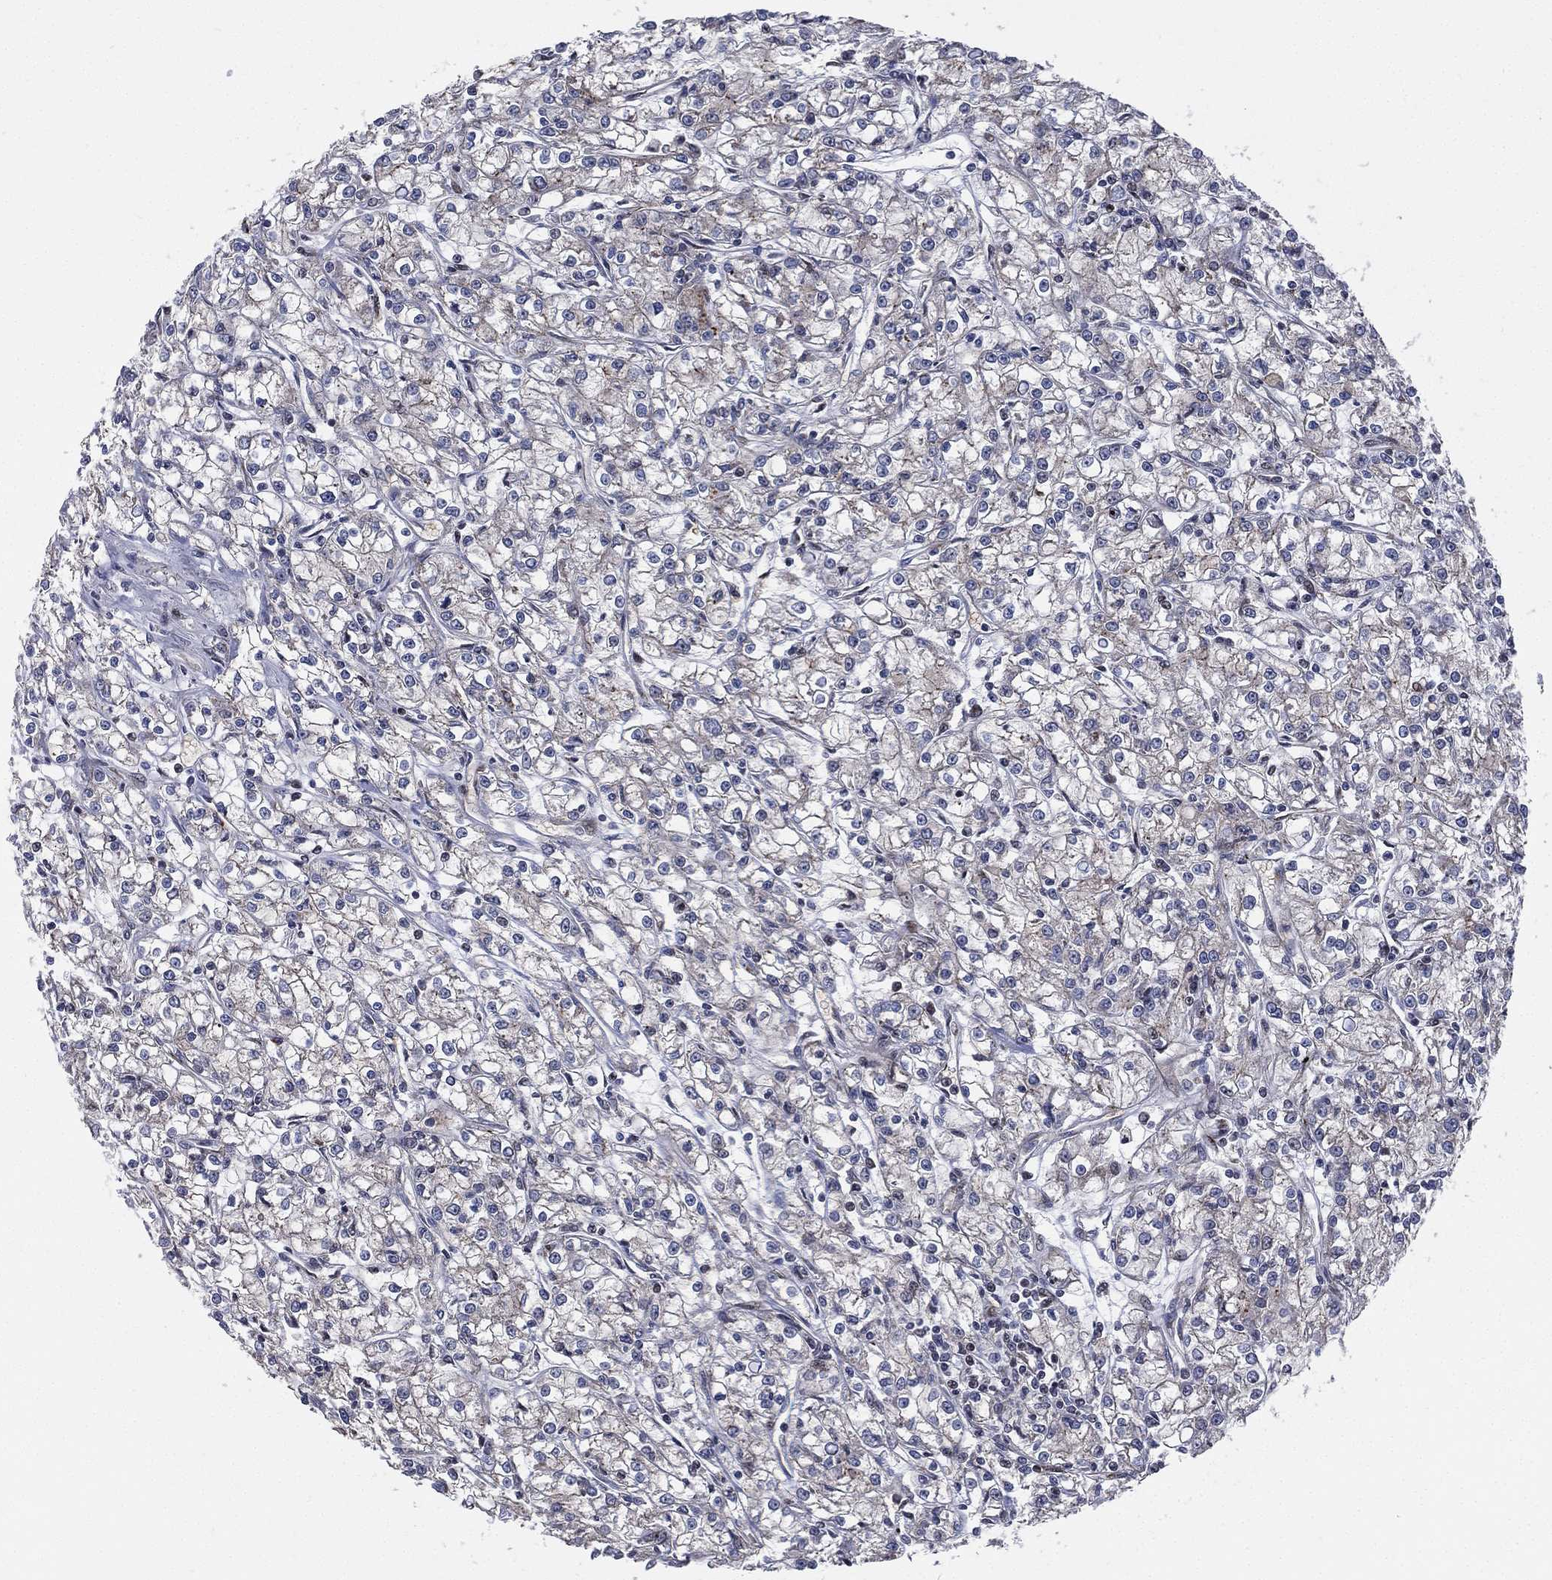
{"staining": {"intensity": "negative", "quantity": "none", "location": "none"}, "tissue": "renal cancer", "cell_type": "Tumor cells", "image_type": "cancer", "snomed": [{"axis": "morphology", "description": "Adenocarcinoma, NOS"}, {"axis": "topography", "description": "Kidney"}], "caption": "This is an immunohistochemistry (IHC) image of renal cancer. There is no staining in tumor cells.", "gene": "VHL", "patient": {"sex": "female", "age": 59}}